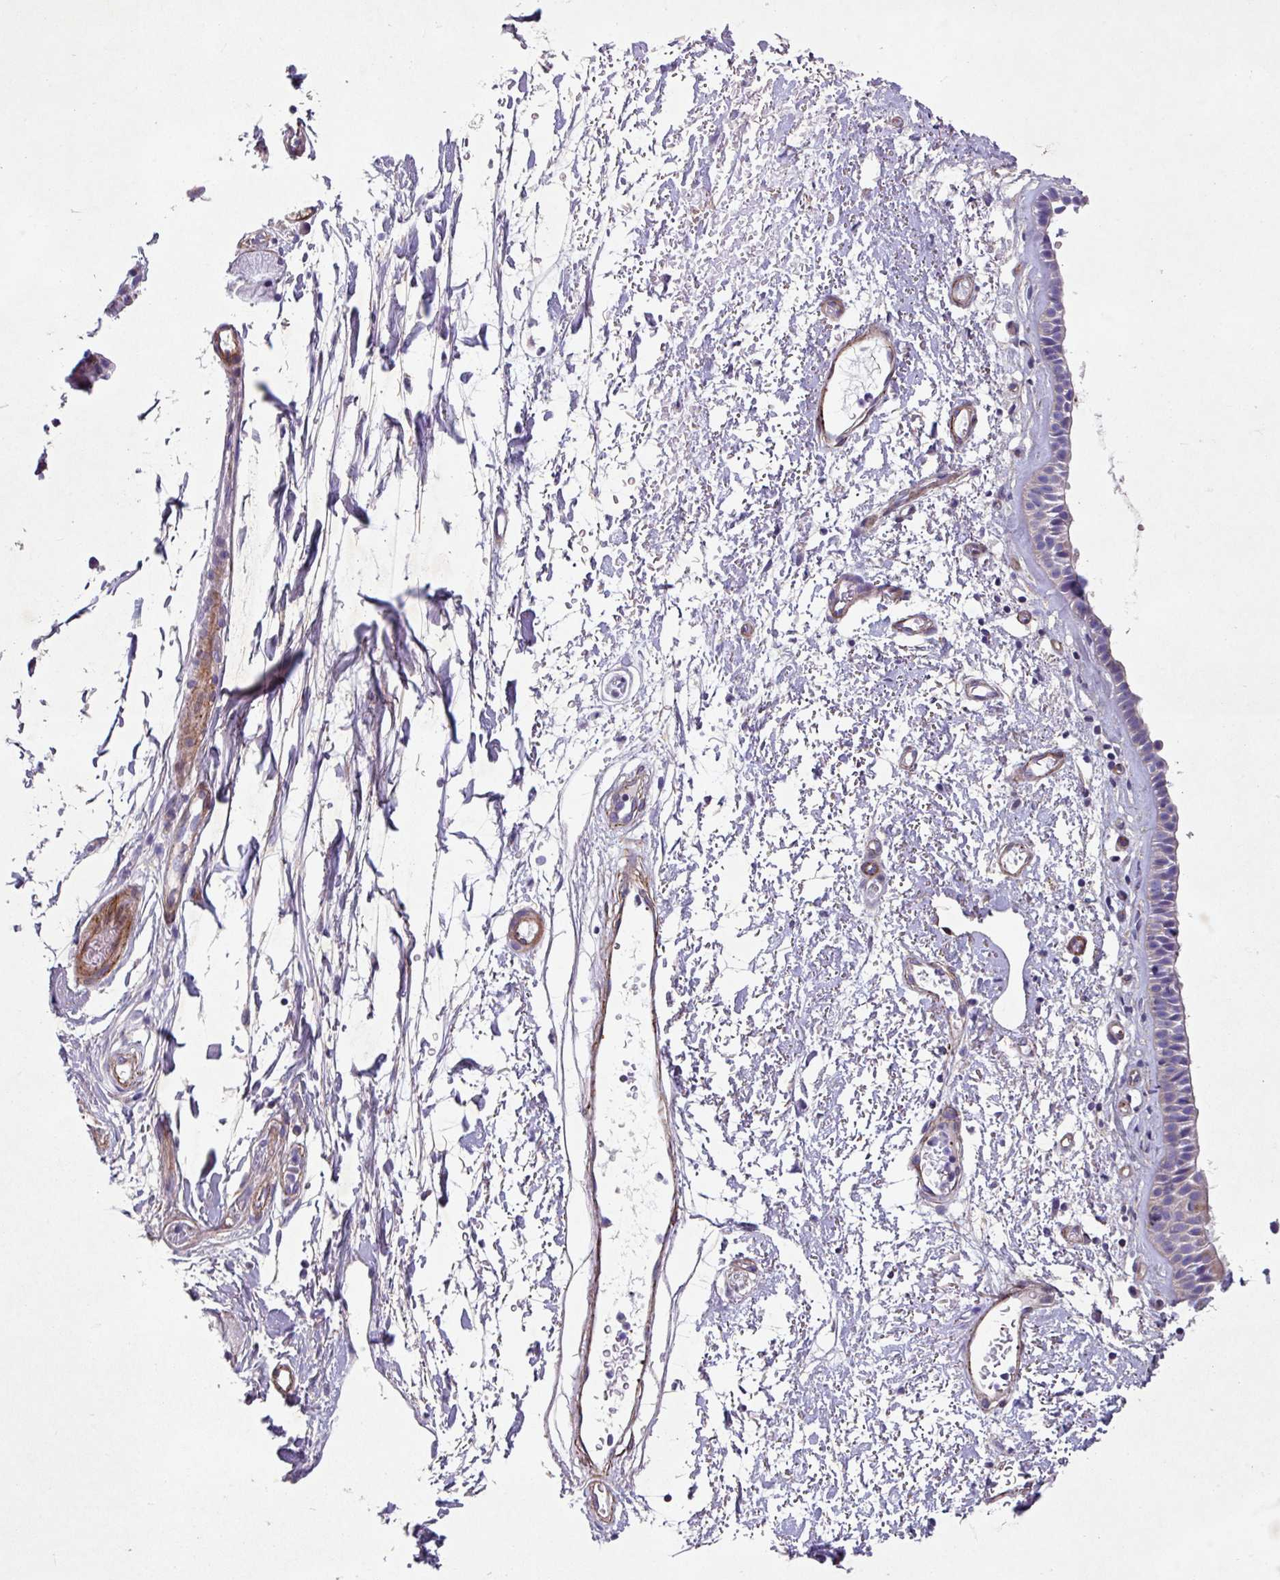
{"staining": {"intensity": "weak", "quantity": "<25%", "location": "cytoplasmic/membranous"}, "tissue": "nasopharynx", "cell_type": "Respiratory epithelial cells", "image_type": "normal", "snomed": [{"axis": "morphology", "description": "Normal tissue, NOS"}, {"axis": "topography", "description": "Cartilage tissue"}, {"axis": "topography", "description": "Nasopharynx"}], "caption": "Respiratory epithelial cells show no significant protein staining in benign nasopharynx. (DAB (3,3'-diaminobenzidine) immunohistochemistry visualized using brightfield microscopy, high magnification).", "gene": "ATP2C2", "patient": {"sex": "male", "age": 56}}